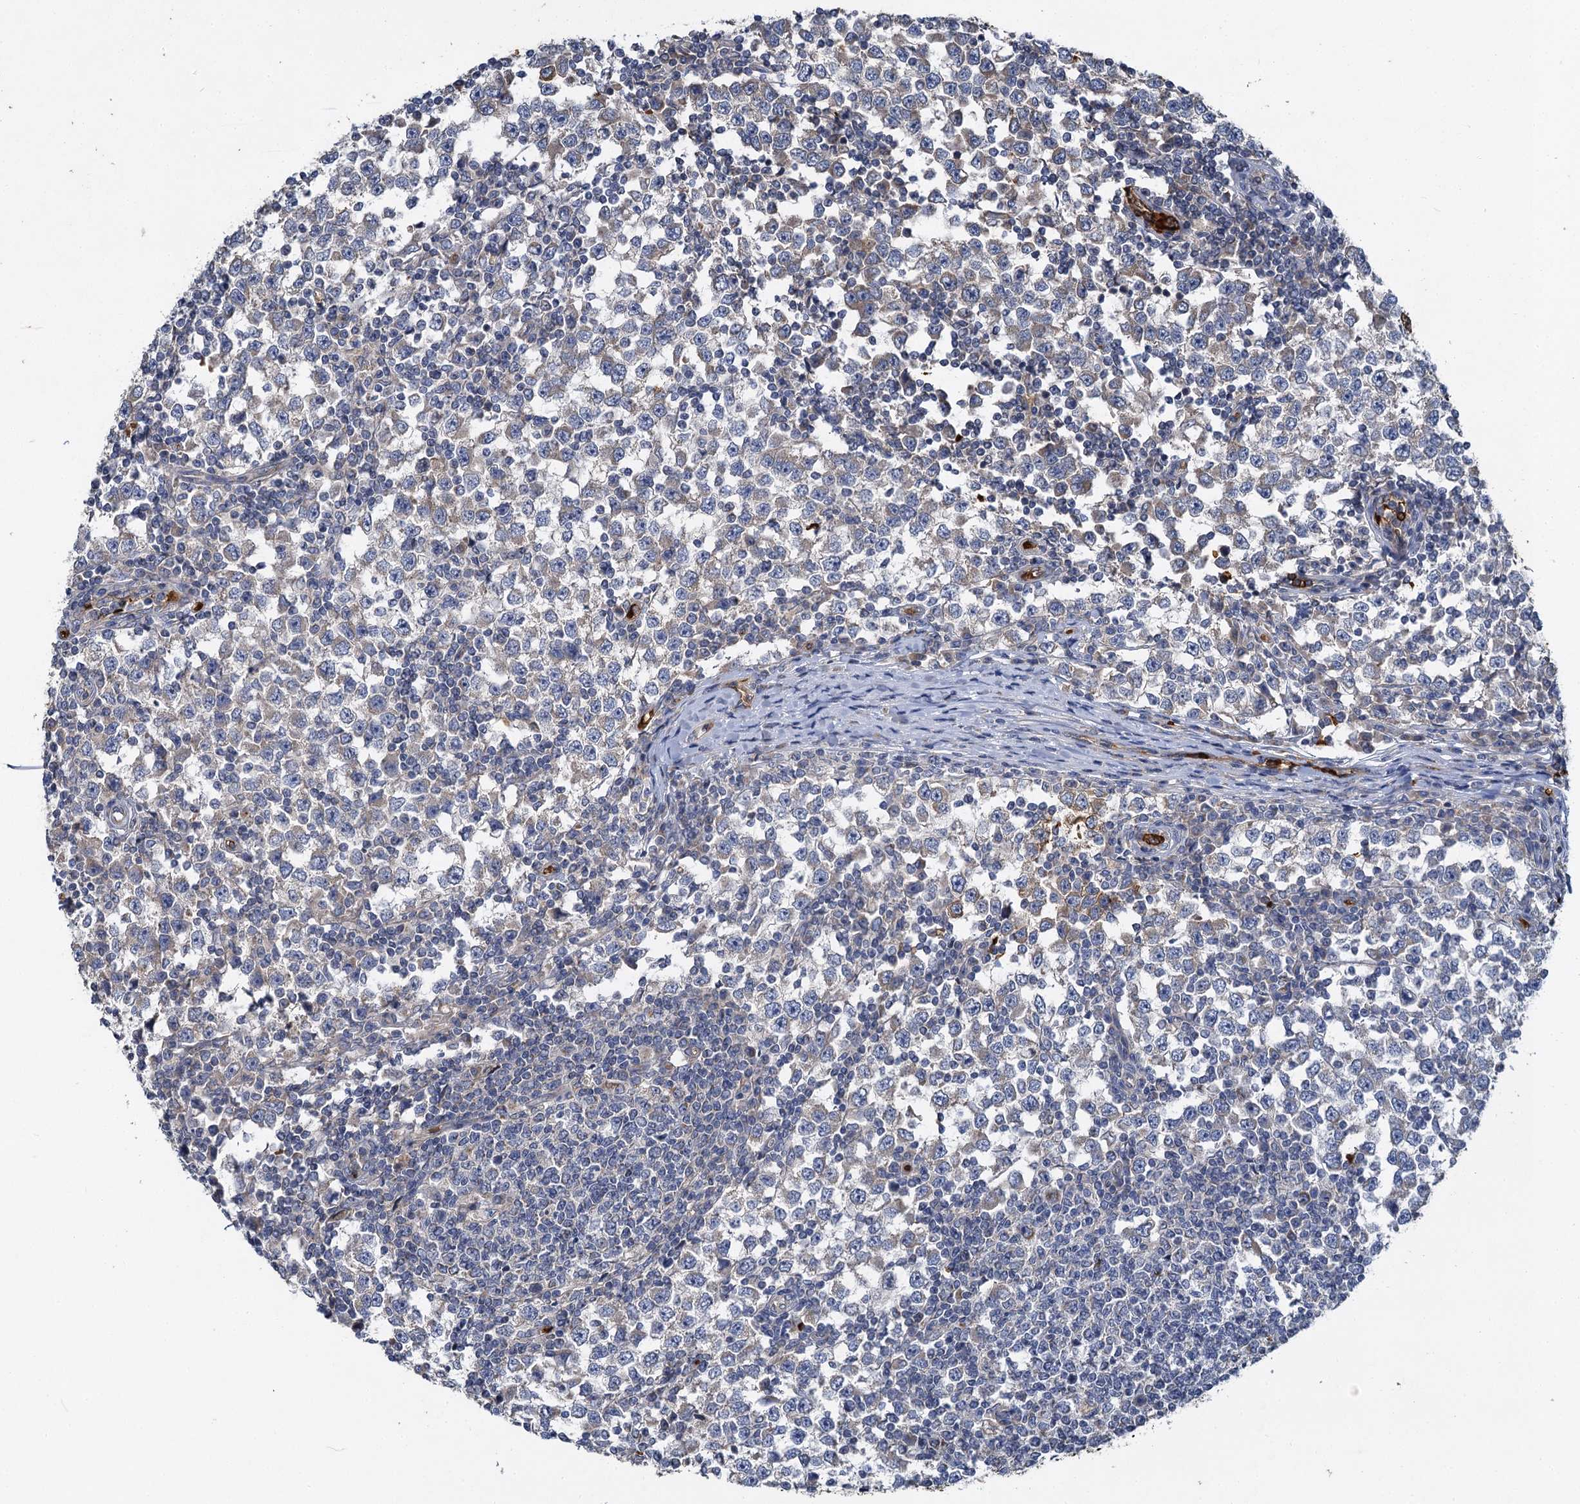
{"staining": {"intensity": "weak", "quantity": "<25%", "location": "cytoplasmic/membranous"}, "tissue": "testis cancer", "cell_type": "Tumor cells", "image_type": "cancer", "snomed": [{"axis": "morphology", "description": "Seminoma, NOS"}, {"axis": "topography", "description": "Testis"}], "caption": "DAB immunohistochemical staining of testis seminoma reveals no significant staining in tumor cells. The staining is performed using DAB (3,3'-diaminobenzidine) brown chromogen with nuclei counter-stained in using hematoxylin.", "gene": "BCS1L", "patient": {"sex": "male", "age": 65}}